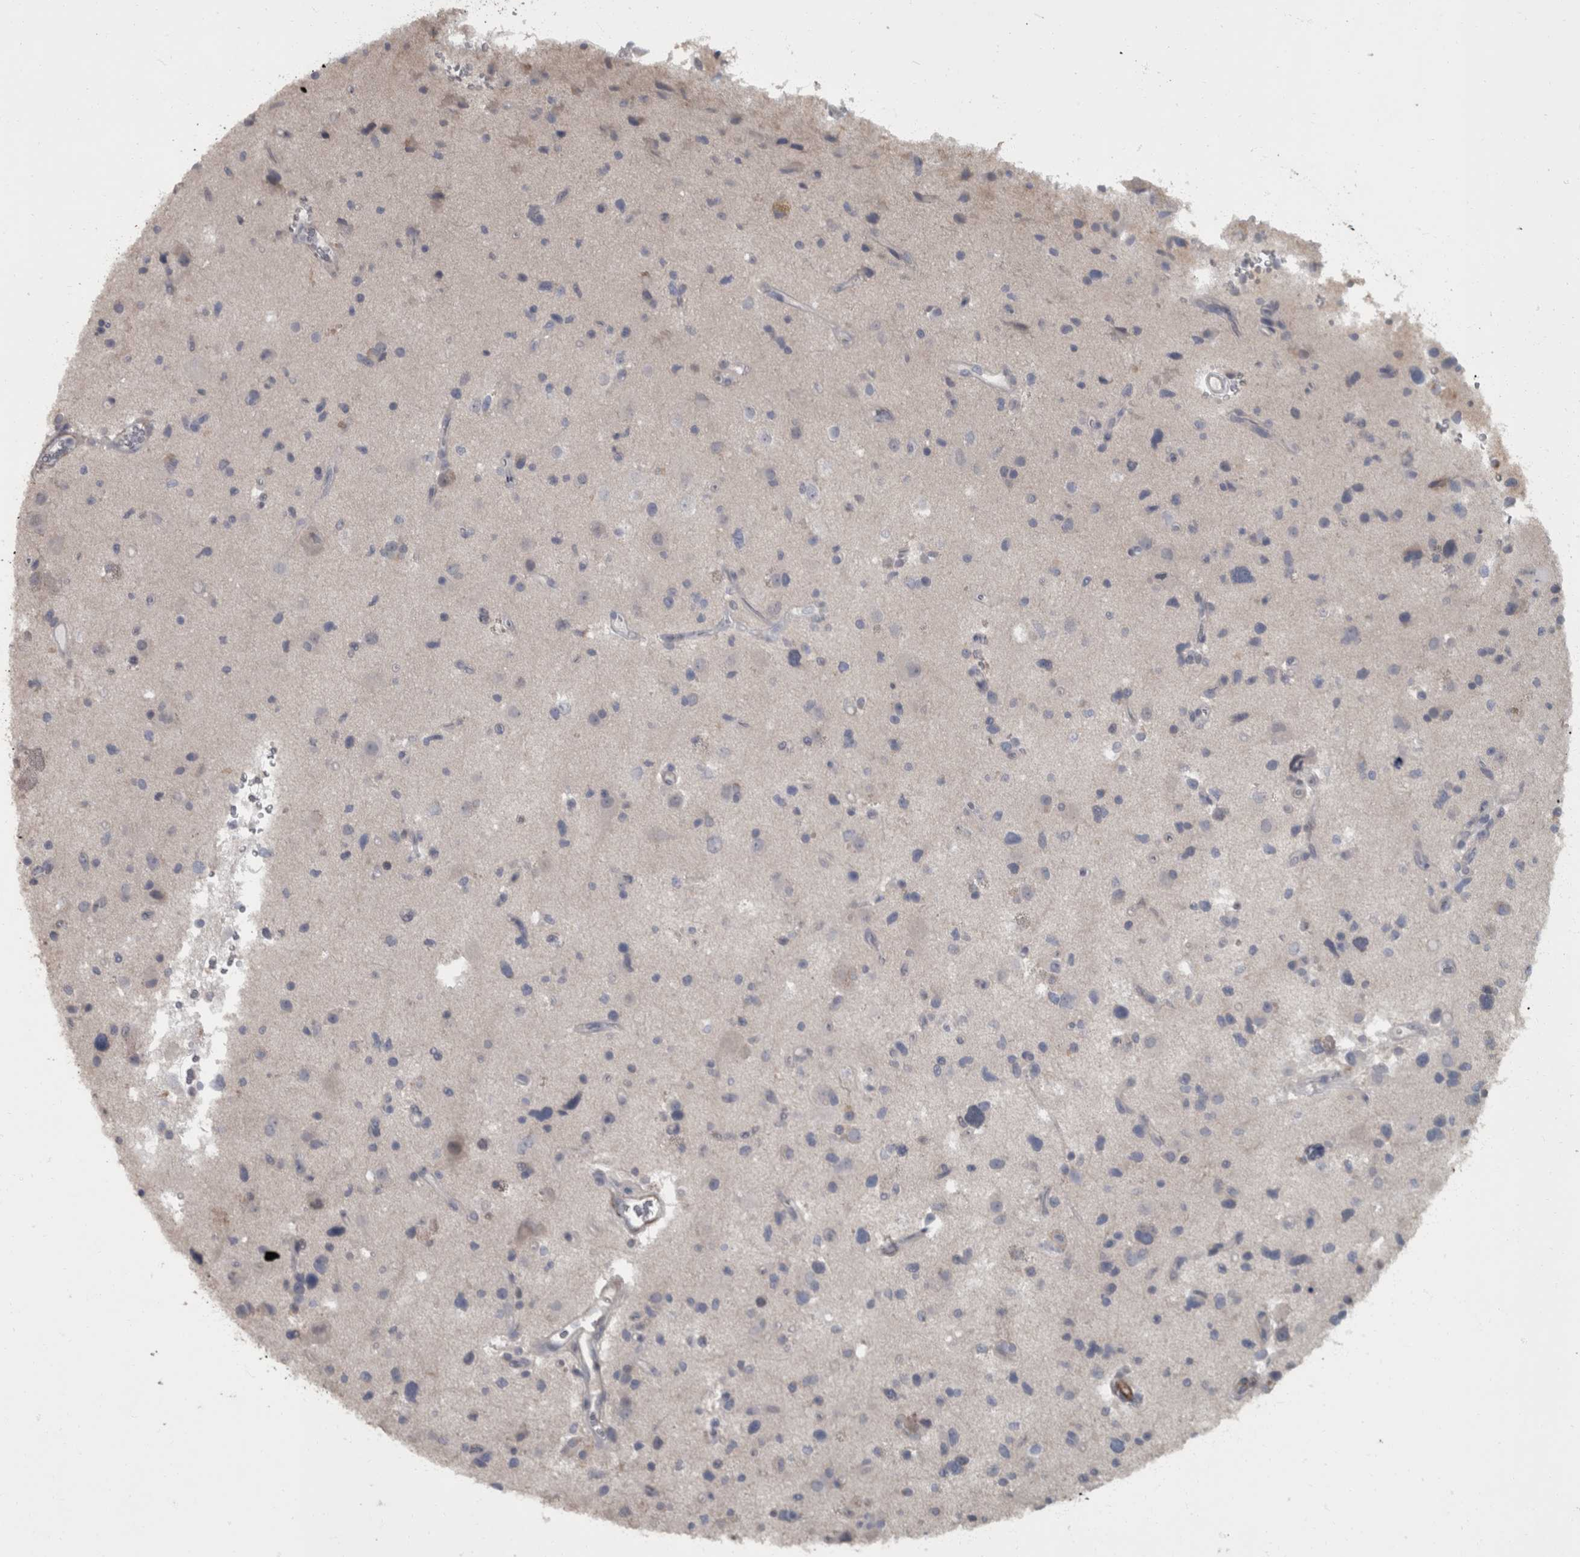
{"staining": {"intensity": "negative", "quantity": "none", "location": "none"}, "tissue": "glioma", "cell_type": "Tumor cells", "image_type": "cancer", "snomed": [{"axis": "morphology", "description": "Glioma, malignant, High grade"}, {"axis": "topography", "description": "Brain"}], "caption": "This is a histopathology image of immunohistochemistry (IHC) staining of malignant glioma (high-grade), which shows no staining in tumor cells. (DAB (3,3'-diaminobenzidine) IHC with hematoxylin counter stain).", "gene": "MASTL", "patient": {"sex": "male", "age": 33}}